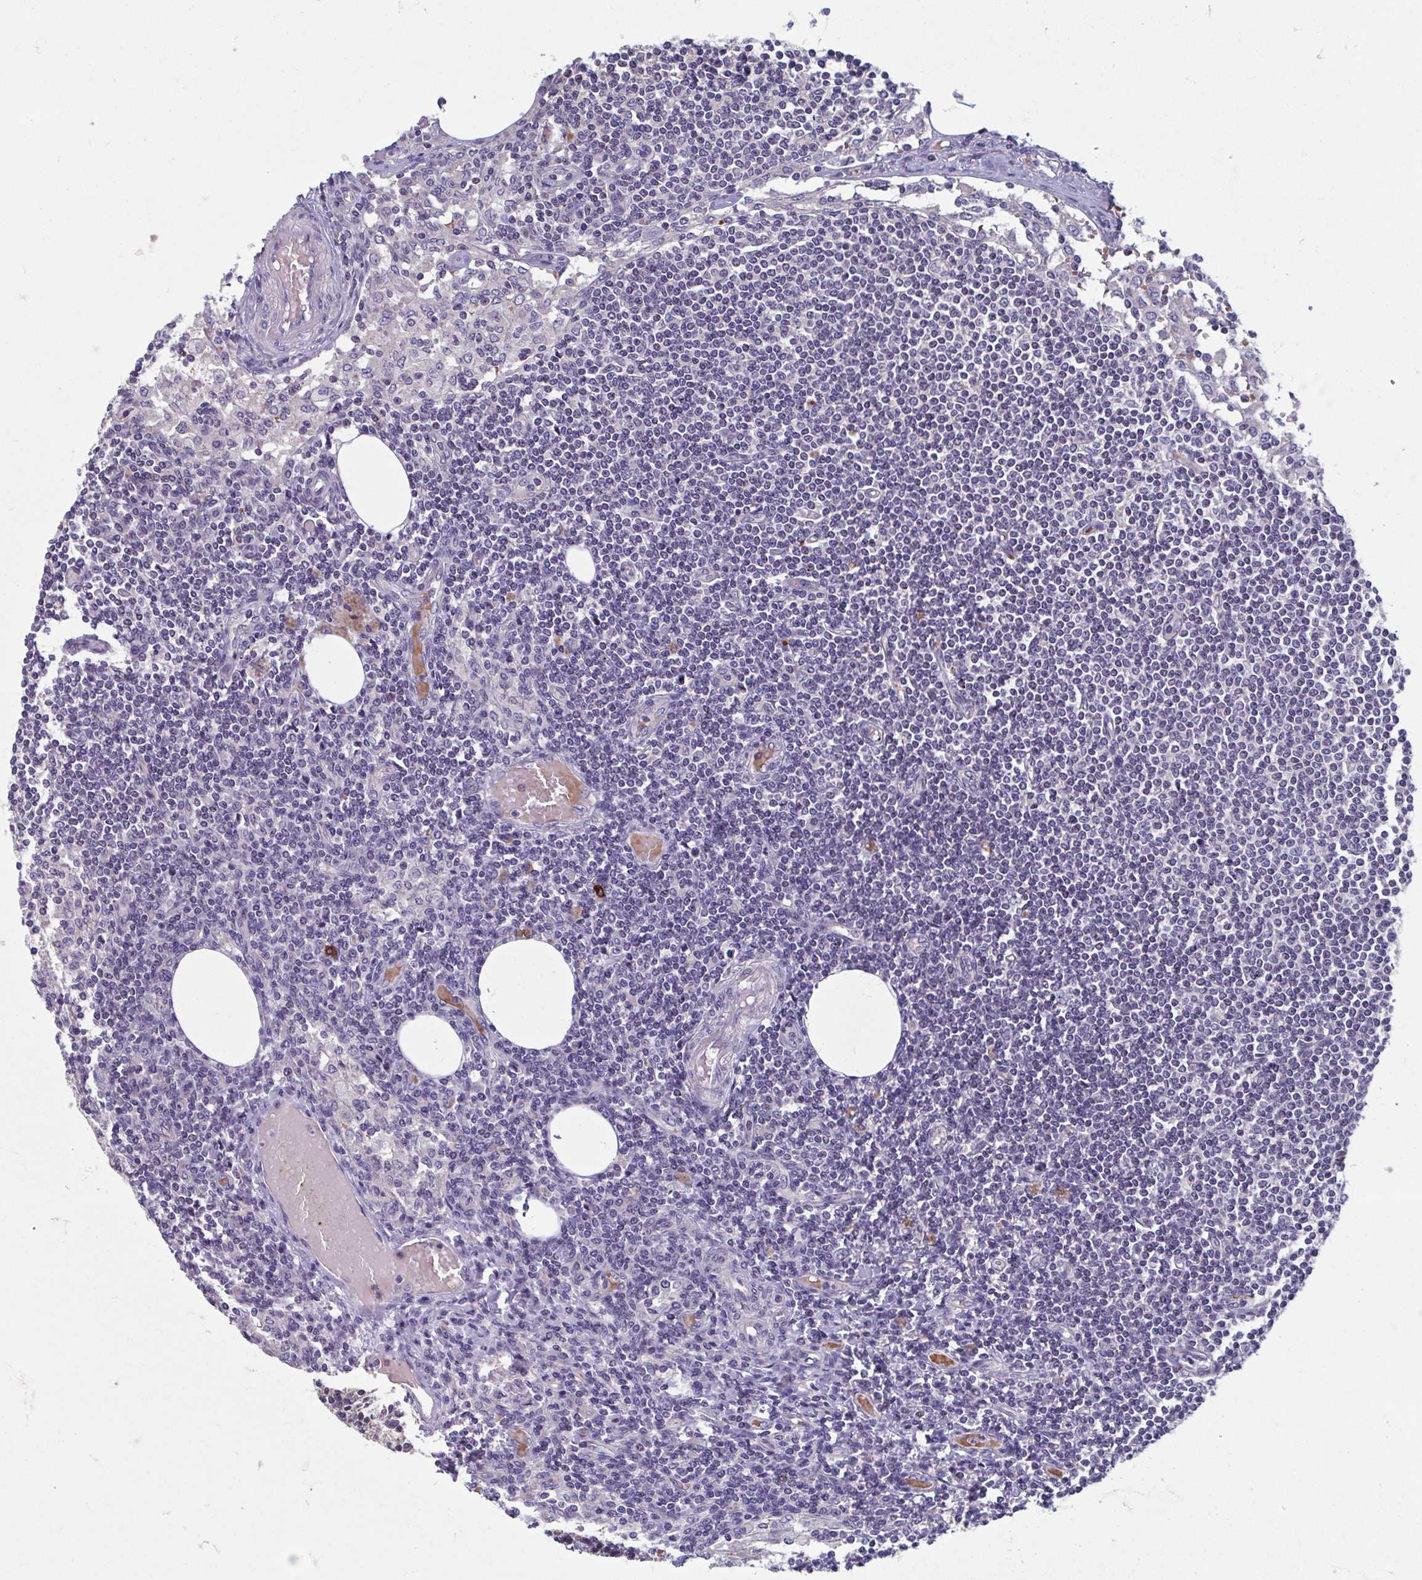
{"staining": {"intensity": "negative", "quantity": "none", "location": "none"}, "tissue": "lymph node", "cell_type": "Germinal center cells", "image_type": "normal", "snomed": [{"axis": "morphology", "description": "Normal tissue, NOS"}, {"axis": "topography", "description": "Lymph node"}], "caption": "Immunohistochemistry image of unremarkable human lymph node stained for a protein (brown), which demonstrates no positivity in germinal center cells. (DAB immunohistochemistry, high magnification).", "gene": "LRRC38", "patient": {"sex": "female", "age": 69}}